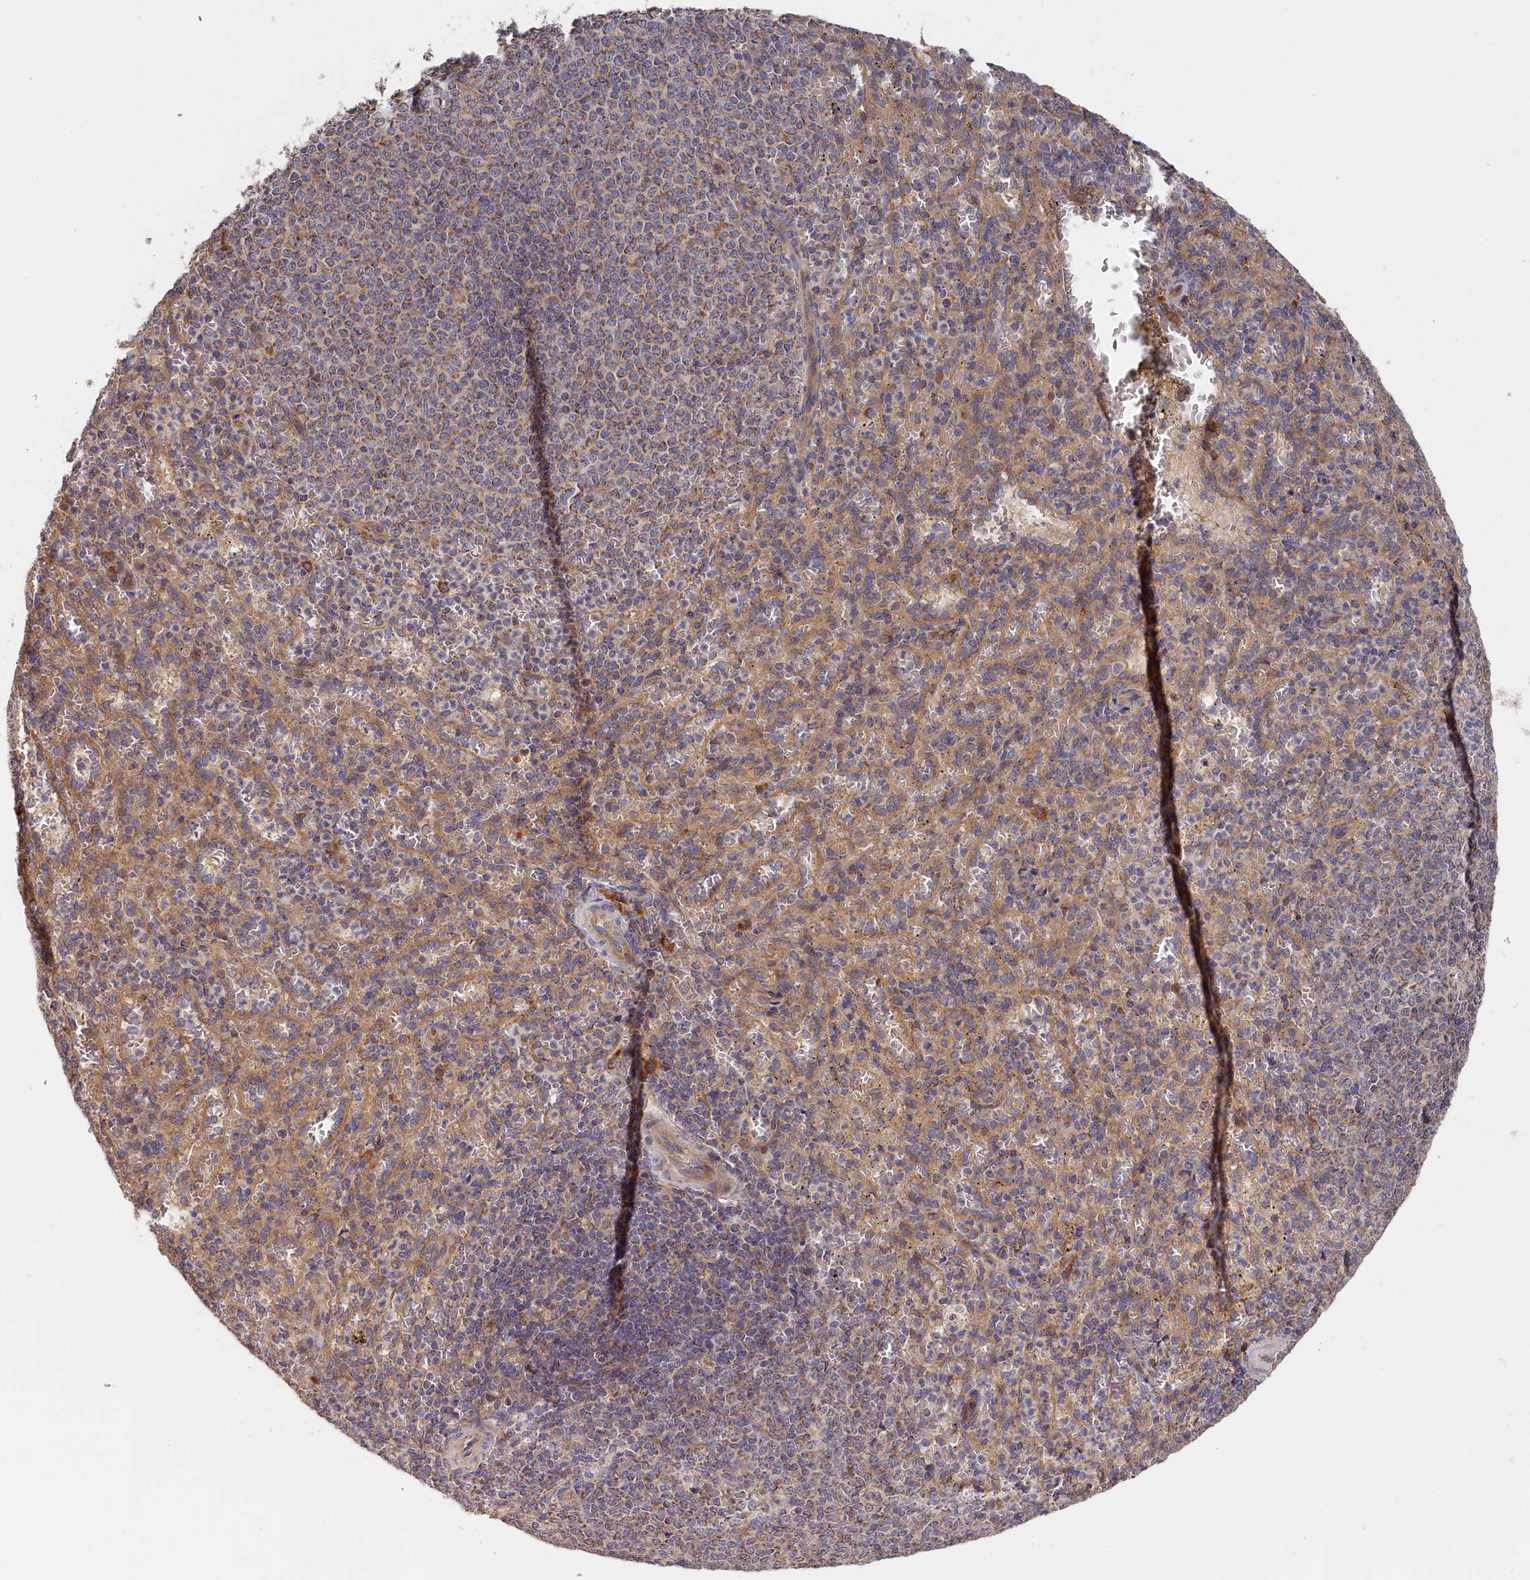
{"staining": {"intensity": "weak", "quantity": "<25%", "location": "cytoplasmic/membranous"}, "tissue": "spleen", "cell_type": "Cells in red pulp", "image_type": "normal", "snomed": [{"axis": "morphology", "description": "Normal tissue, NOS"}, {"axis": "topography", "description": "Spleen"}], "caption": "DAB immunohistochemical staining of unremarkable human spleen reveals no significant staining in cells in red pulp.", "gene": "CEP44", "patient": {"sex": "female", "age": 21}}